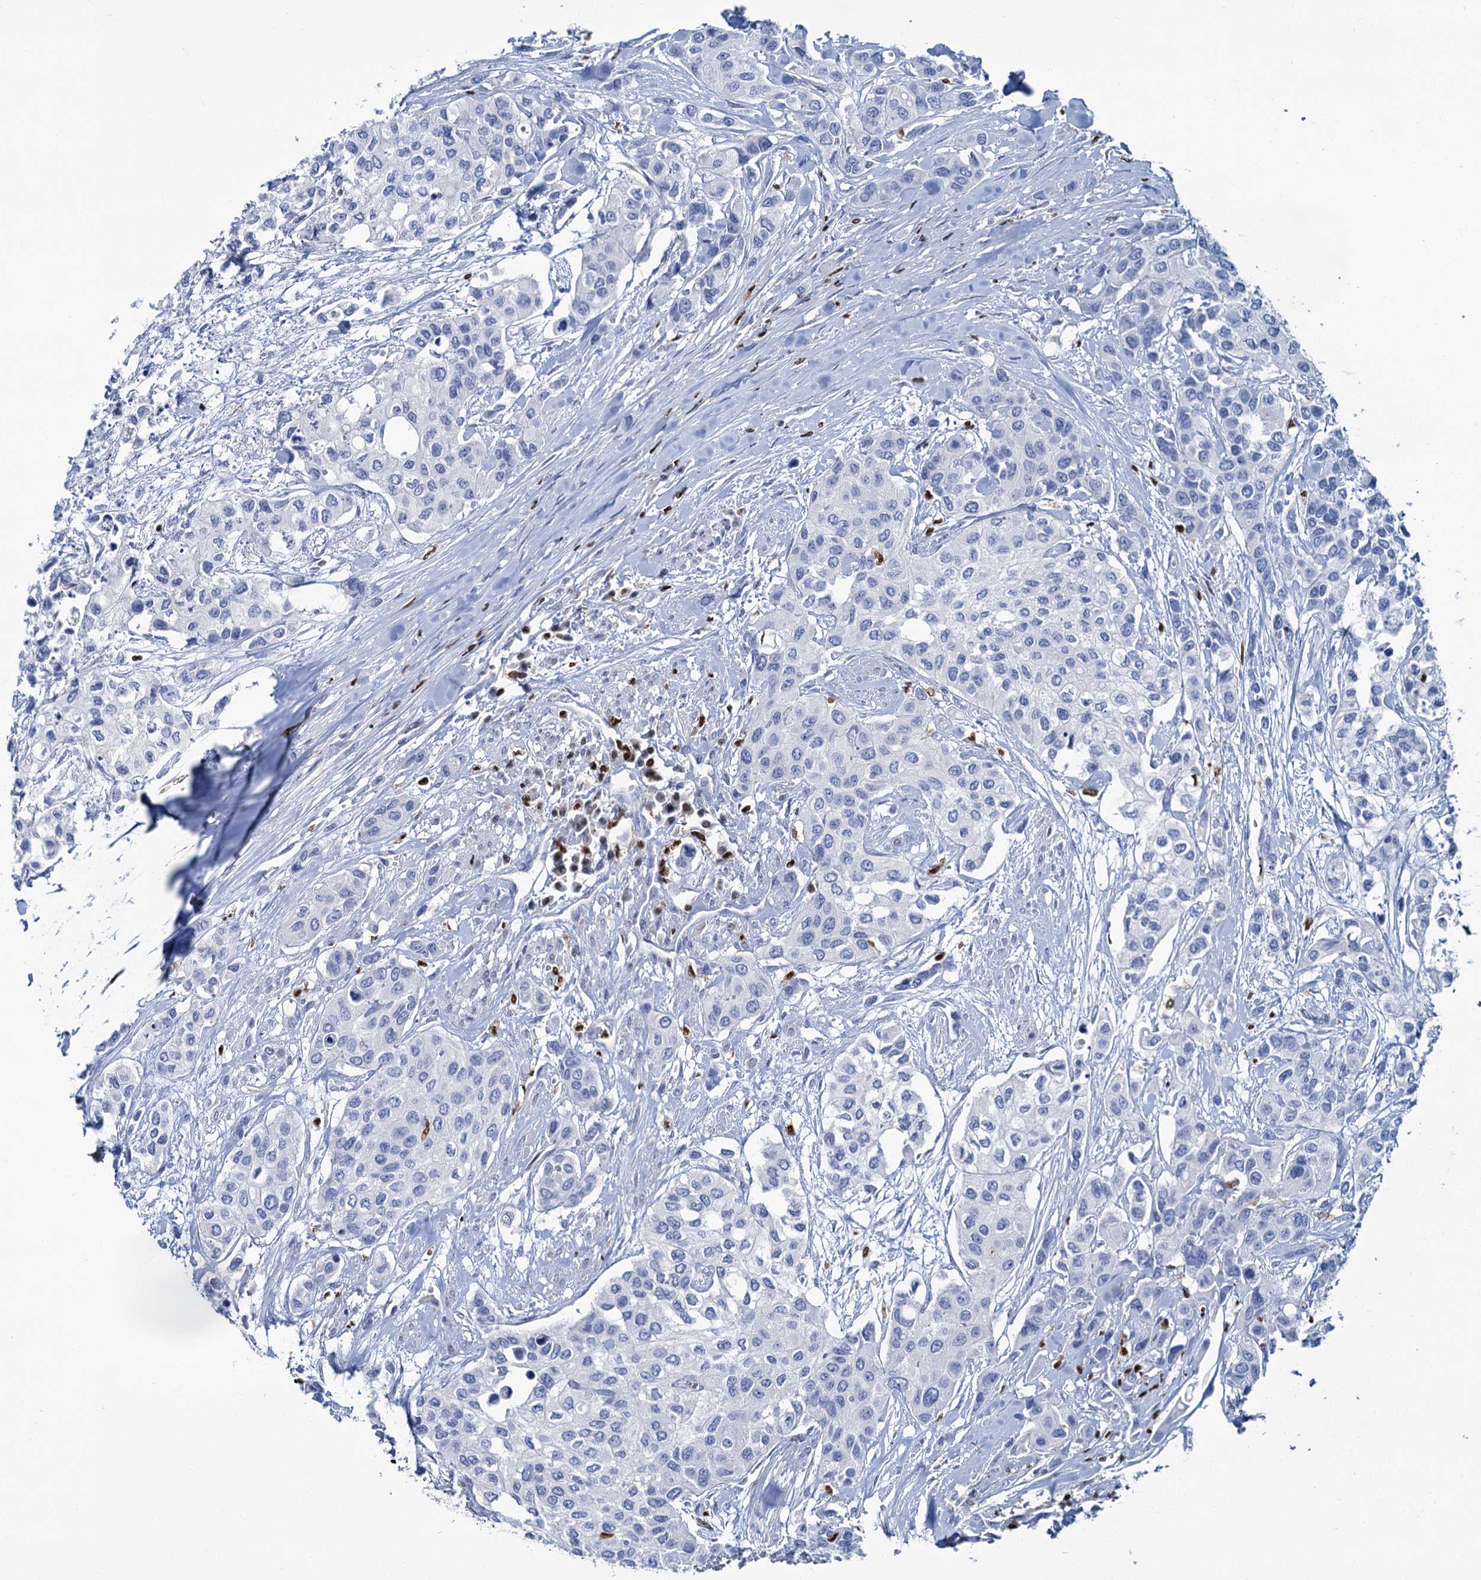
{"staining": {"intensity": "negative", "quantity": "none", "location": "none"}, "tissue": "urothelial cancer", "cell_type": "Tumor cells", "image_type": "cancer", "snomed": [{"axis": "morphology", "description": "Normal tissue, NOS"}, {"axis": "morphology", "description": "Urothelial carcinoma, High grade"}, {"axis": "topography", "description": "Vascular tissue"}, {"axis": "topography", "description": "Urinary bladder"}], "caption": "IHC photomicrograph of neoplastic tissue: high-grade urothelial carcinoma stained with DAB (3,3'-diaminobenzidine) reveals no significant protein positivity in tumor cells.", "gene": "CELF2", "patient": {"sex": "female", "age": 56}}